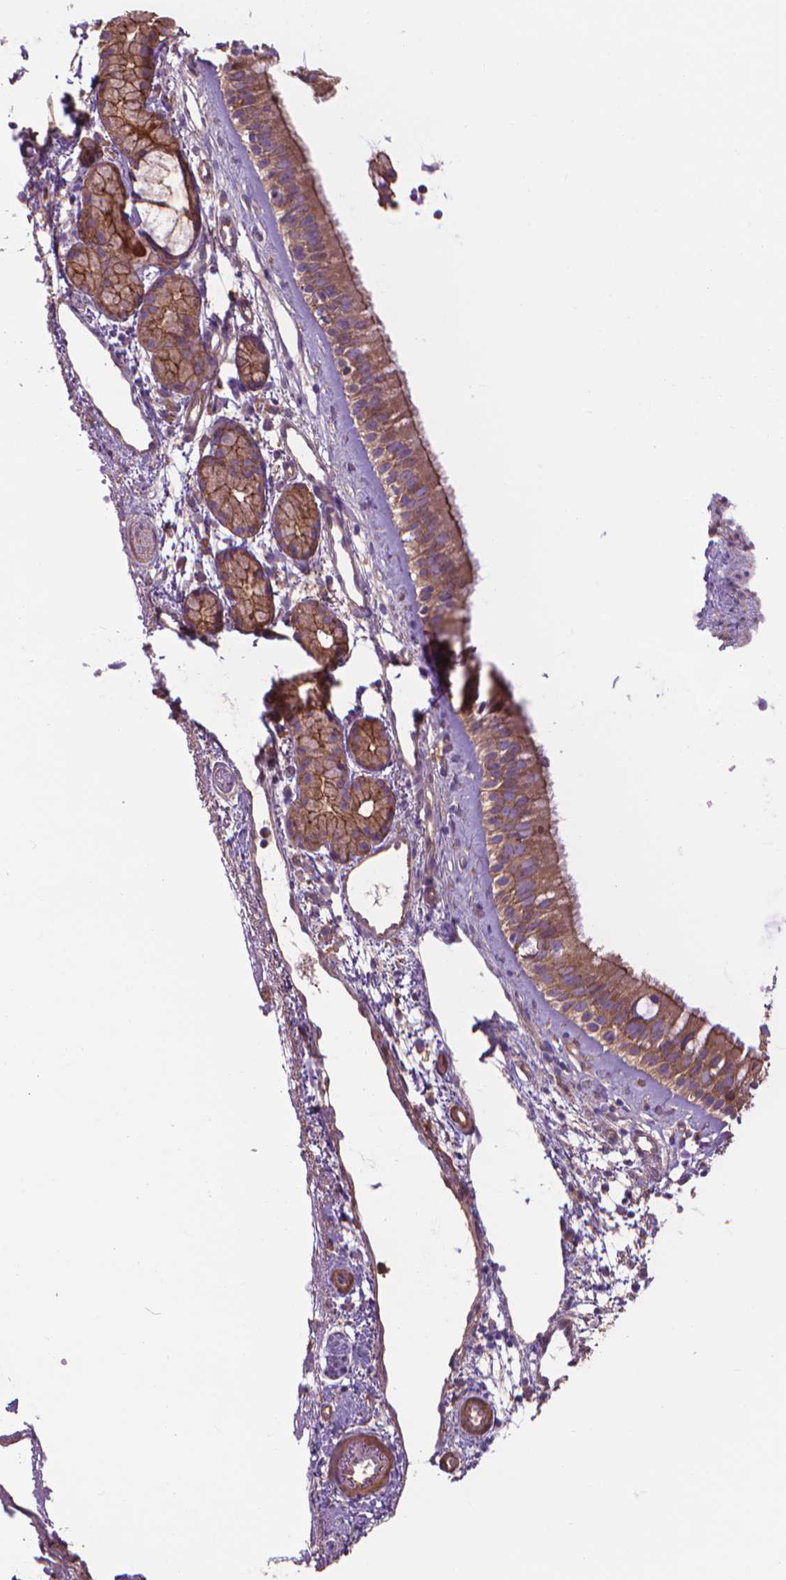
{"staining": {"intensity": "moderate", "quantity": ">75%", "location": "cytoplasmic/membranous"}, "tissue": "nasopharynx", "cell_type": "Respiratory epithelial cells", "image_type": "normal", "snomed": [{"axis": "morphology", "description": "Normal tissue, NOS"}, {"axis": "topography", "description": "Nasopharynx"}], "caption": "Immunohistochemical staining of benign nasopharynx reveals >75% levels of moderate cytoplasmic/membranous protein staining in approximately >75% of respiratory epithelial cells. (Stains: DAB in brown, nuclei in blue, Microscopy: brightfield microscopy at high magnification).", "gene": "CORO1B", "patient": {"sex": "female", "age": 52}}